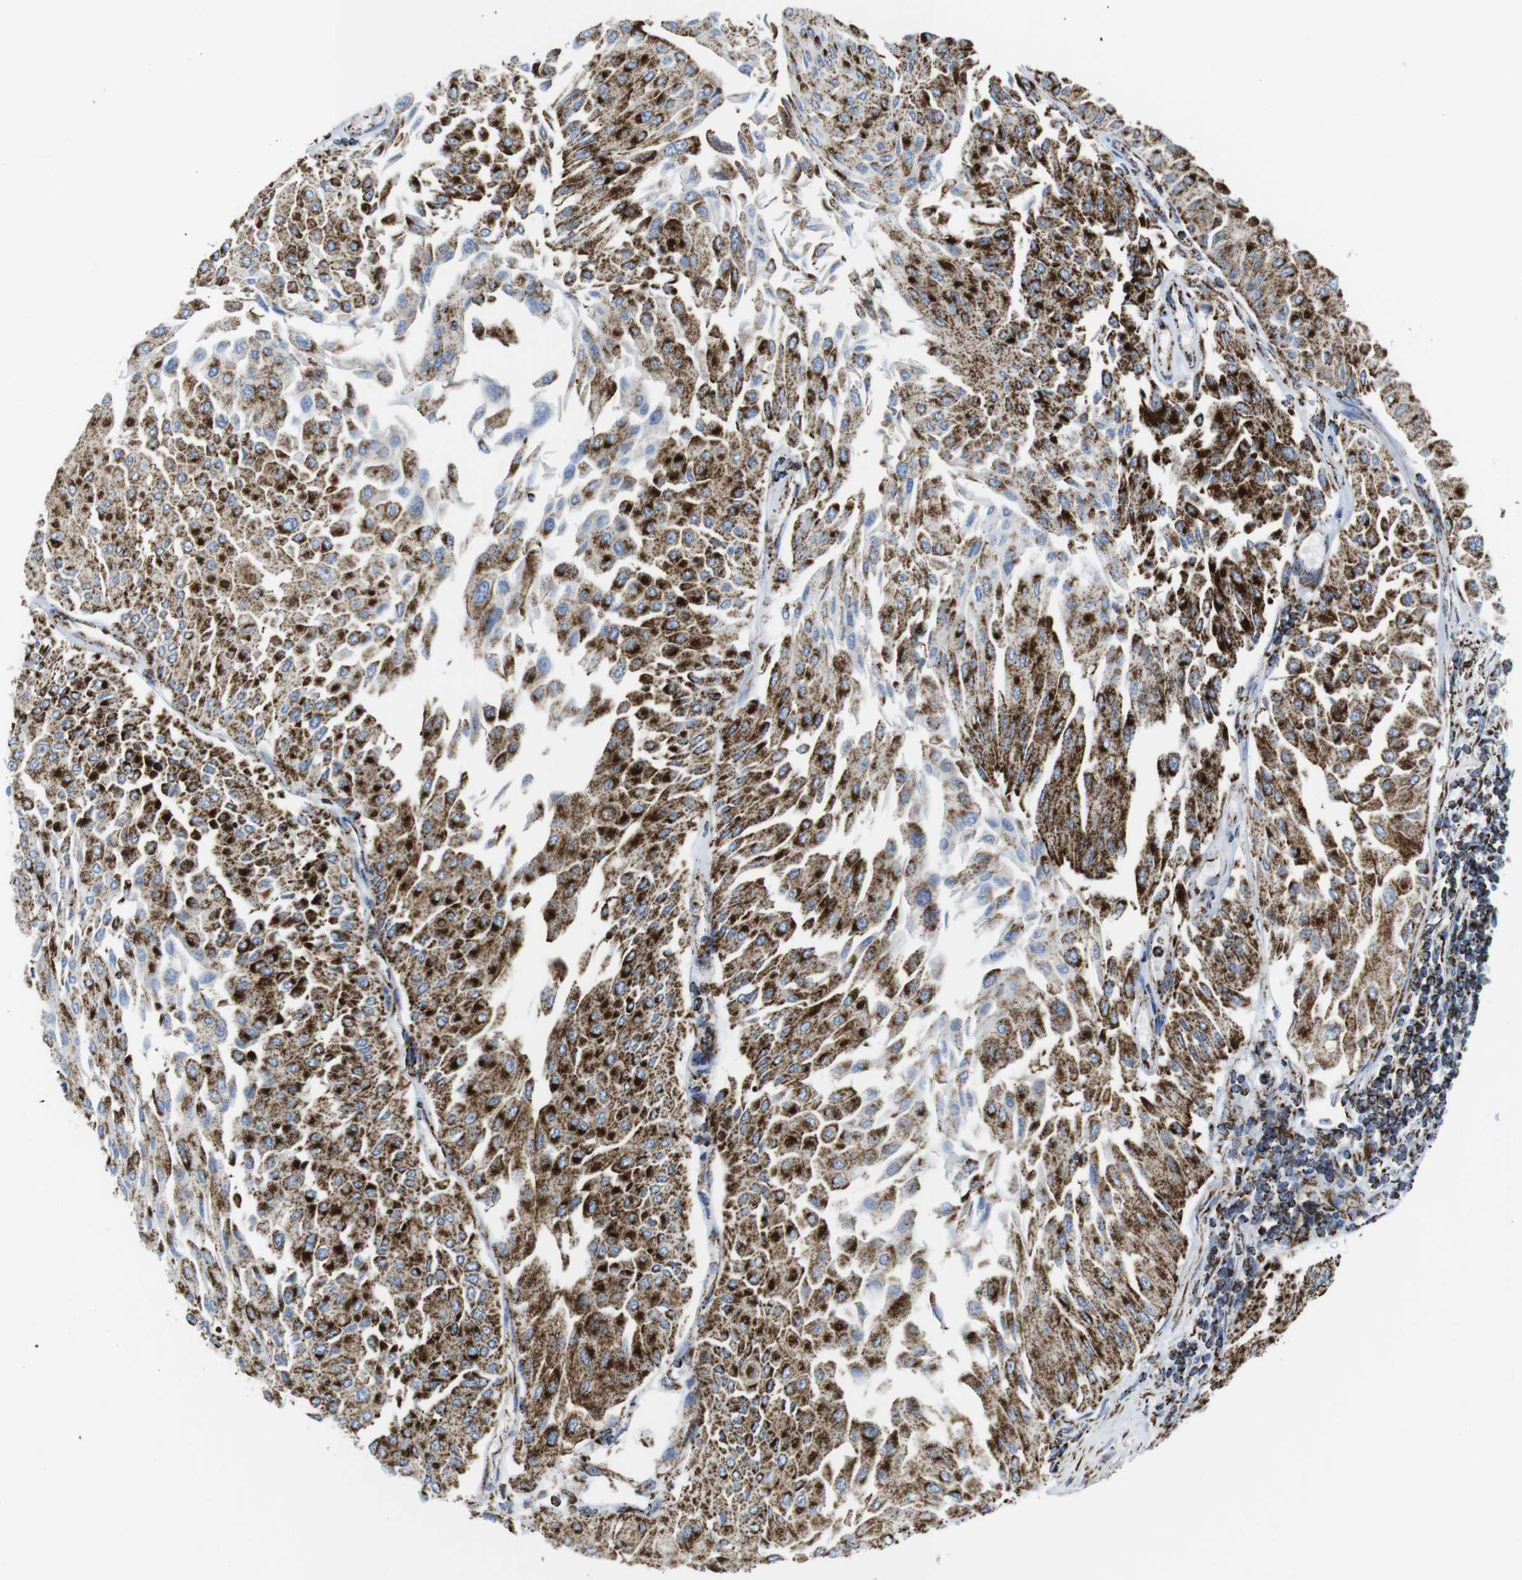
{"staining": {"intensity": "strong", "quantity": ">75%", "location": "cytoplasmic/membranous"}, "tissue": "urothelial cancer", "cell_type": "Tumor cells", "image_type": "cancer", "snomed": [{"axis": "morphology", "description": "Urothelial carcinoma, Low grade"}, {"axis": "topography", "description": "Urinary bladder"}], "caption": "A photomicrograph of human urothelial carcinoma (low-grade) stained for a protein shows strong cytoplasmic/membranous brown staining in tumor cells.", "gene": "ATP5PO", "patient": {"sex": "male", "age": 67}}